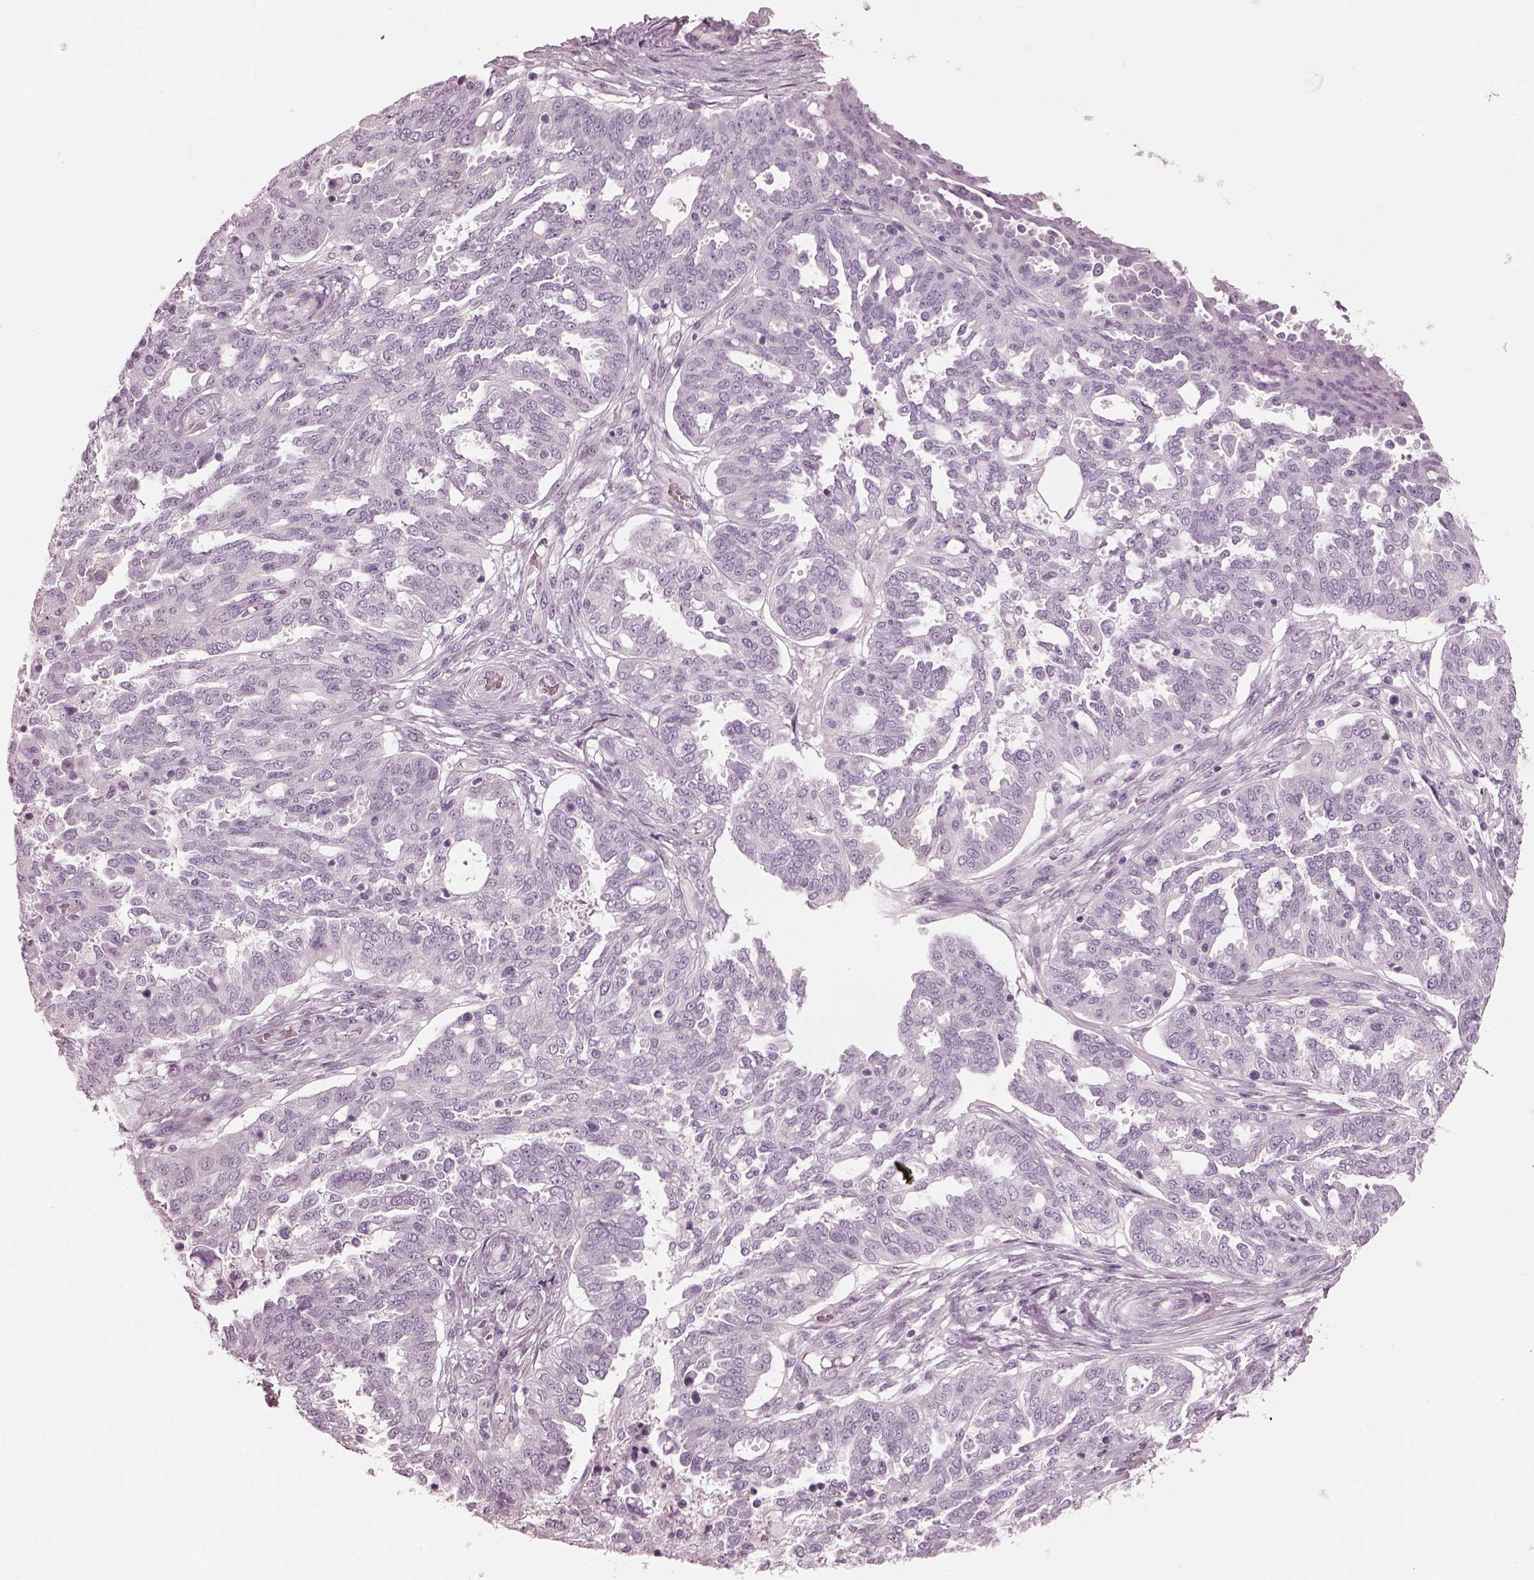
{"staining": {"intensity": "negative", "quantity": "none", "location": "none"}, "tissue": "ovarian cancer", "cell_type": "Tumor cells", "image_type": "cancer", "snomed": [{"axis": "morphology", "description": "Cystadenocarcinoma, serous, NOS"}, {"axis": "topography", "description": "Ovary"}], "caption": "An immunohistochemistry image of serous cystadenocarcinoma (ovarian) is shown. There is no staining in tumor cells of serous cystadenocarcinoma (ovarian).", "gene": "PDC", "patient": {"sex": "female", "age": 67}}